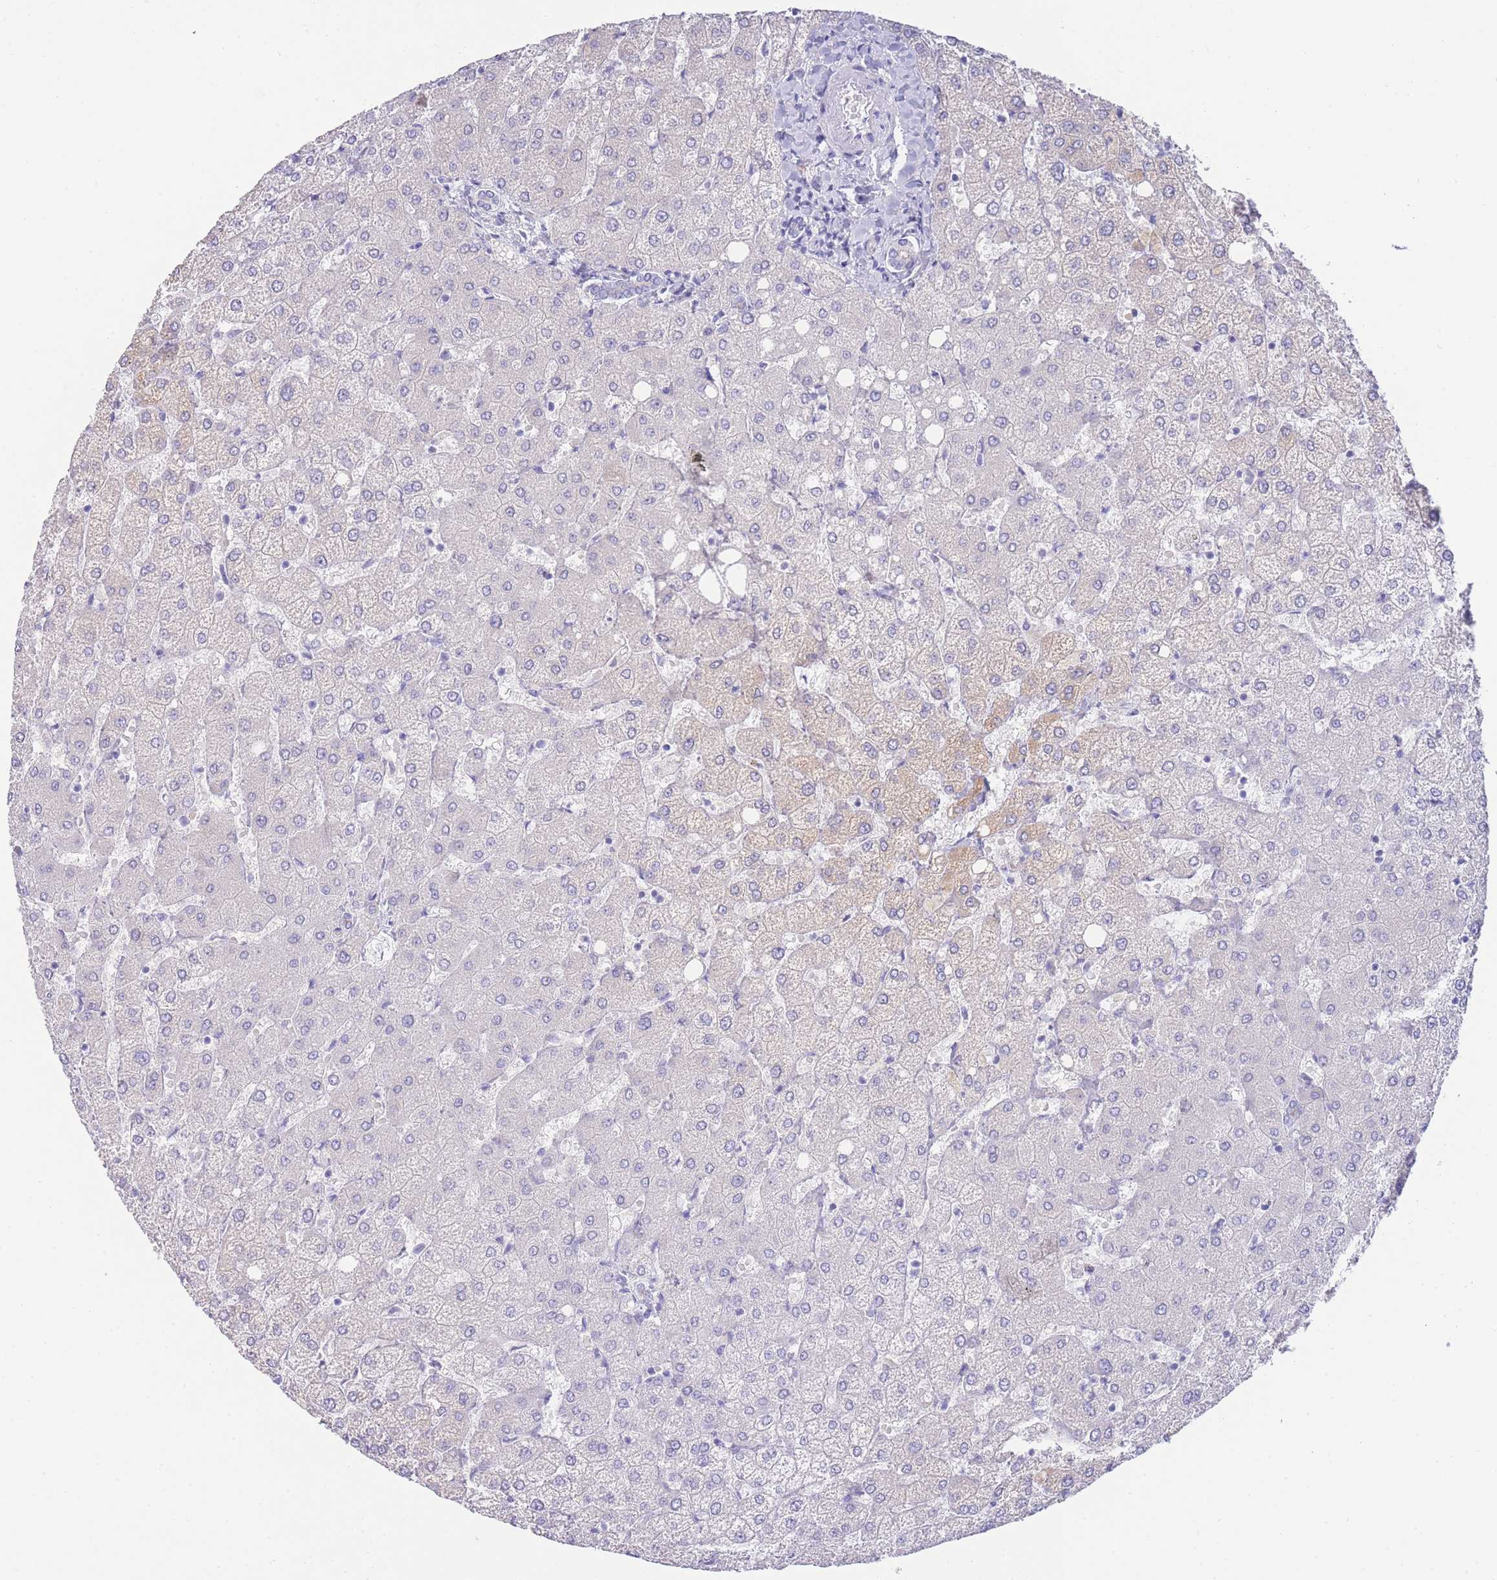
{"staining": {"intensity": "negative", "quantity": "none", "location": "none"}, "tissue": "liver", "cell_type": "Cholangiocytes", "image_type": "normal", "snomed": [{"axis": "morphology", "description": "Normal tissue, NOS"}, {"axis": "topography", "description": "Liver"}], "caption": "High power microscopy image of an immunohistochemistry (IHC) image of unremarkable liver, revealing no significant positivity in cholangiocytes. (DAB immunohistochemistry (IHC) with hematoxylin counter stain).", "gene": "LRRC37A2", "patient": {"sex": "female", "age": 54}}